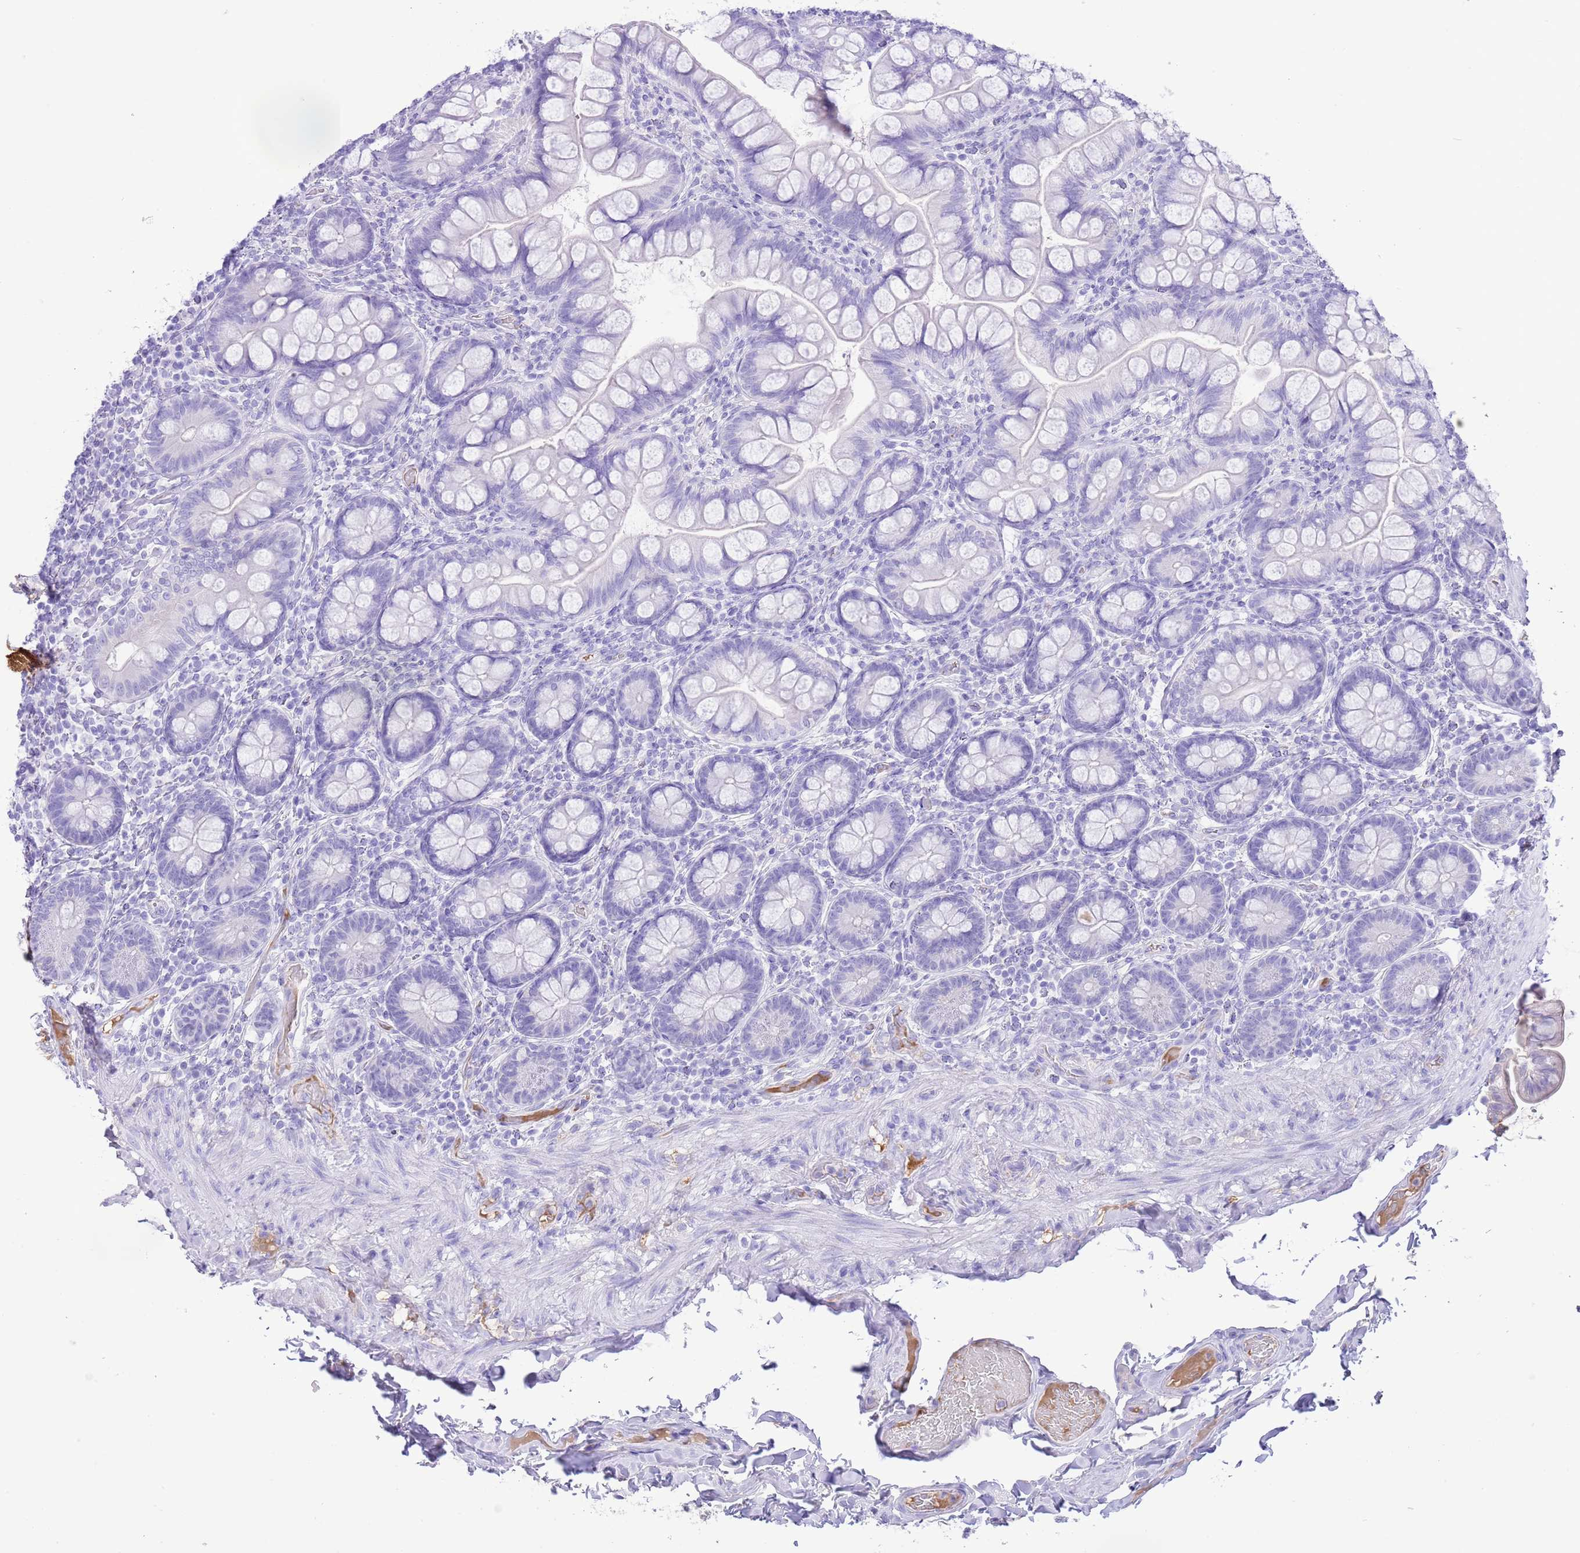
{"staining": {"intensity": "negative", "quantity": "none", "location": "none"}, "tissue": "small intestine", "cell_type": "Glandular cells", "image_type": "normal", "snomed": [{"axis": "morphology", "description": "Normal tissue, NOS"}, {"axis": "topography", "description": "Small intestine"}], "caption": "IHC histopathology image of benign human small intestine stained for a protein (brown), which displays no positivity in glandular cells.", "gene": "IGF1", "patient": {"sex": "male", "age": 70}}